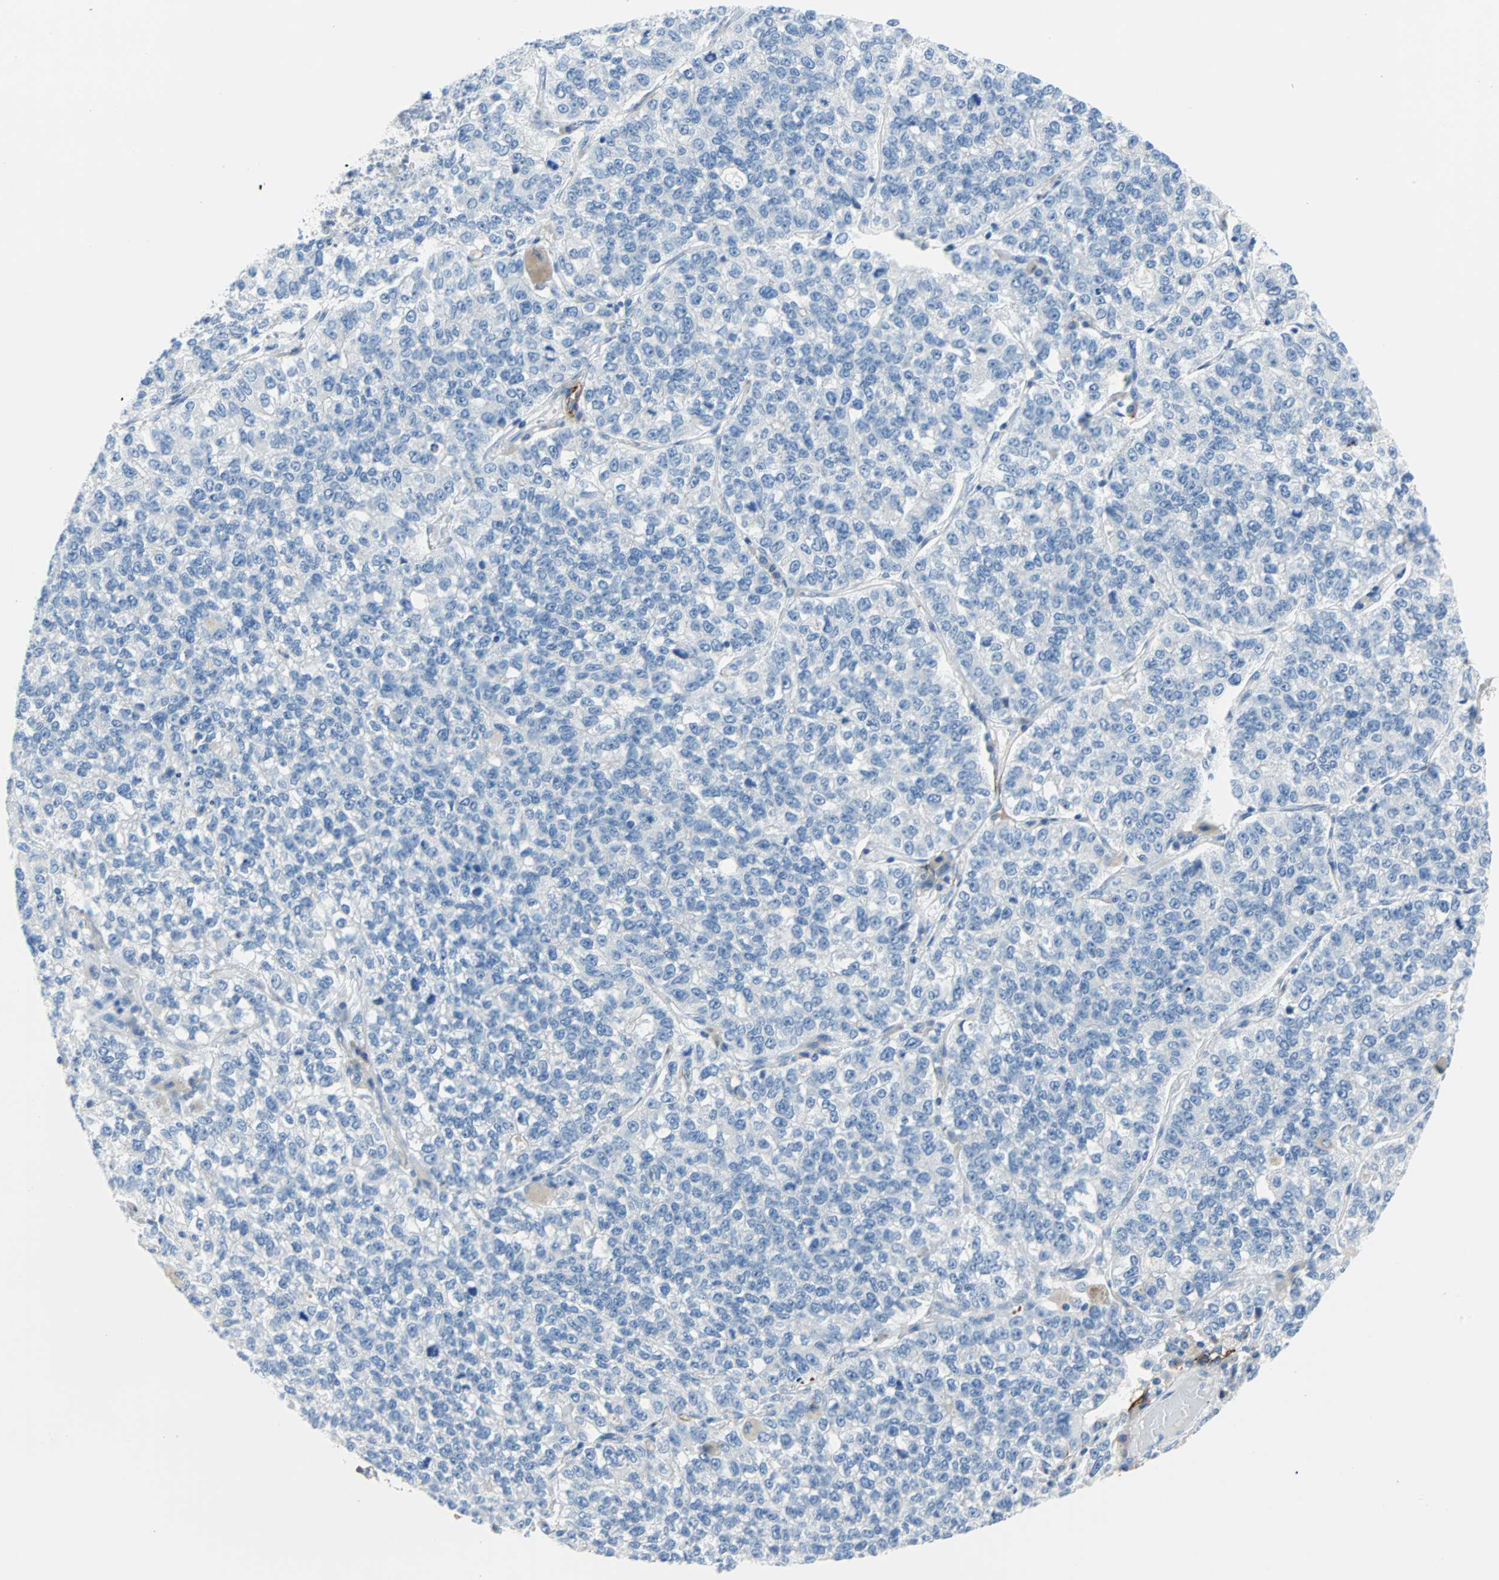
{"staining": {"intensity": "negative", "quantity": "none", "location": "none"}, "tissue": "lung cancer", "cell_type": "Tumor cells", "image_type": "cancer", "snomed": [{"axis": "morphology", "description": "Adenocarcinoma, NOS"}, {"axis": "topography", "description": "Lung"}], "caption": "Tumor cells show no significant protein positivity in lung adenocarcinoma.", "gene": "PDPN", "patient": {"sex": "male", "age": 49}}